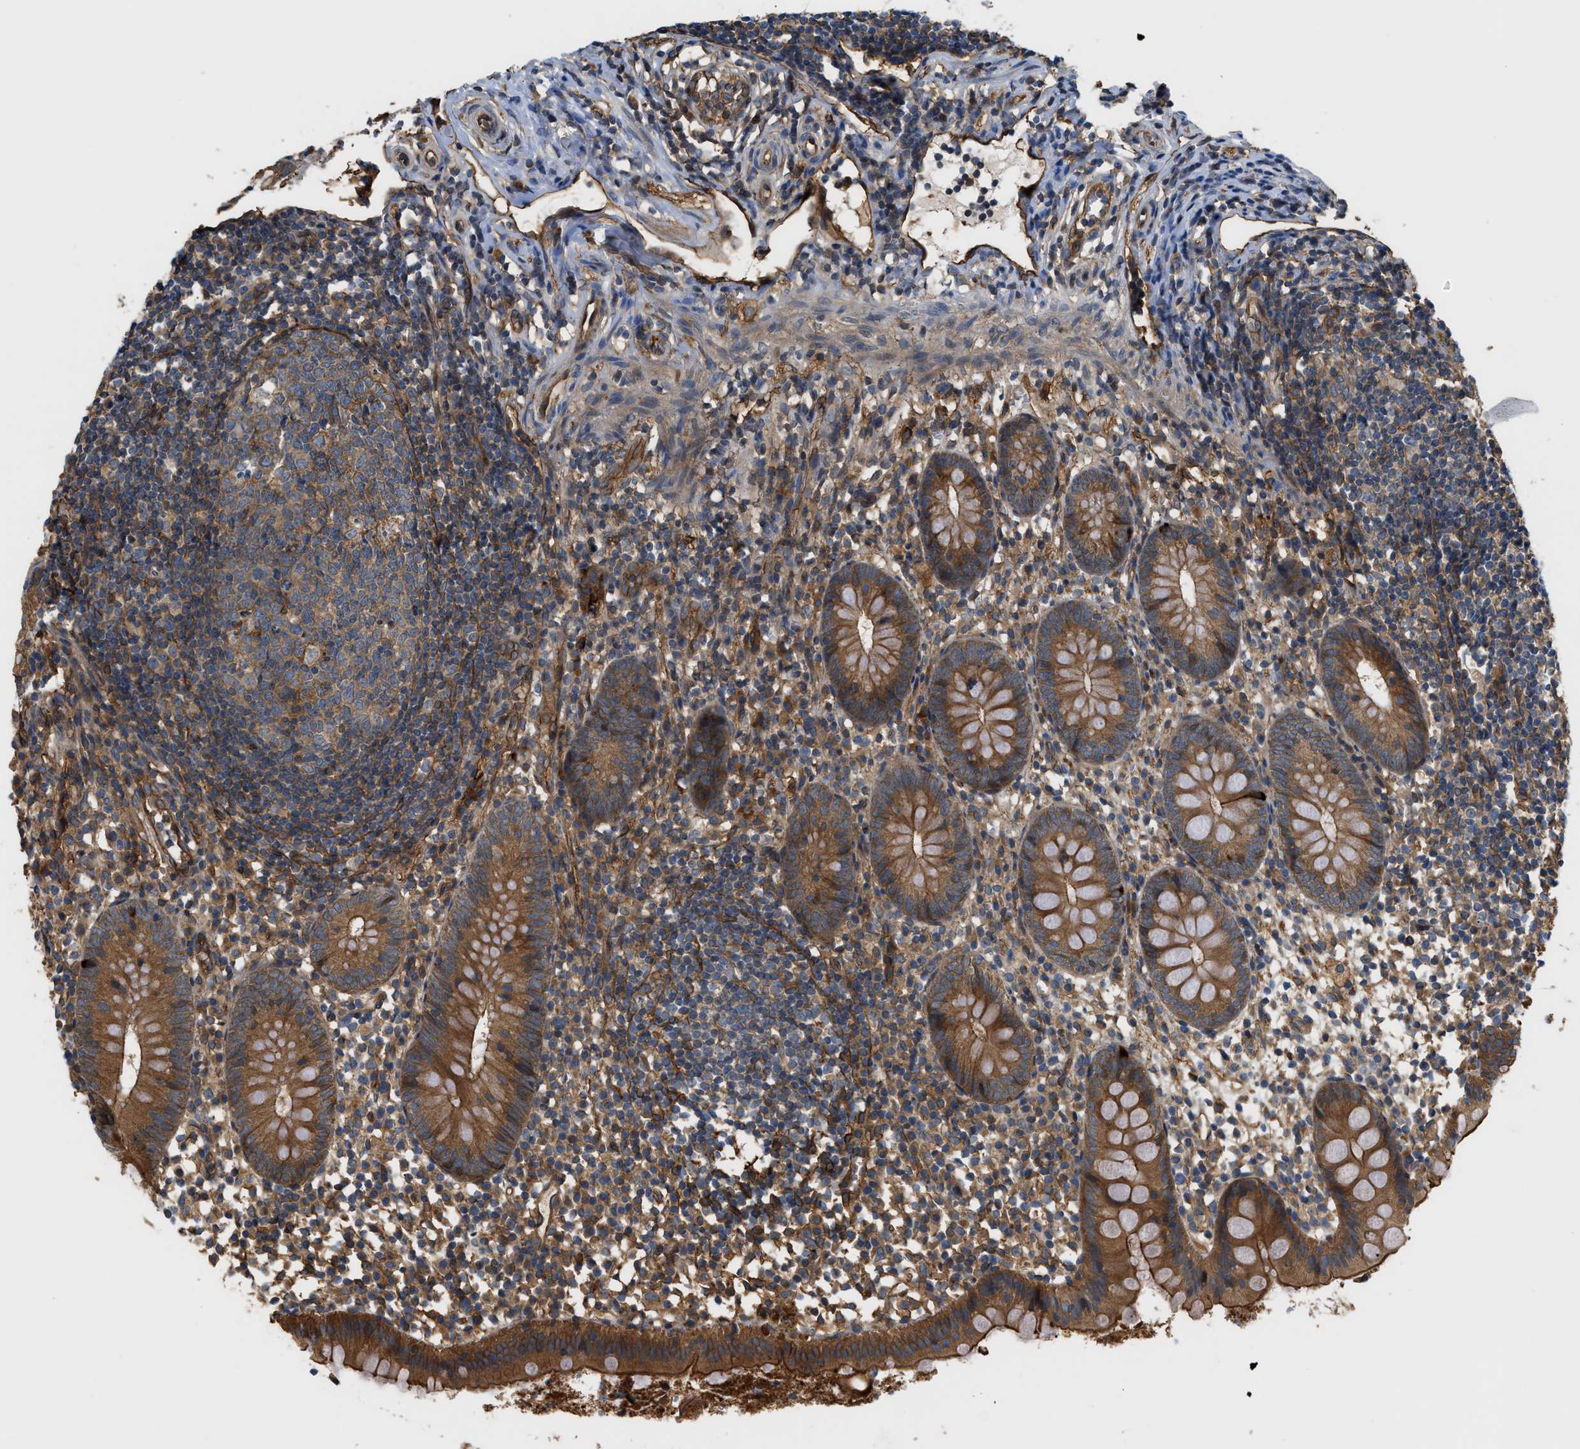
{"staining": {"intensity": "strong", "quantity": ">75%", "location": "cytoplasmic/membranous"}, "tissue": "appendix", "cell_type": "Glandular cells", "image_type": "normal", "snomed": [{"axis": "morphology", "description": "Normal tissue, NOS"}, {"axis": "topography", "description": "Appendix"}], "caption": "Glandular cells reveal high levels of strong cytoplasmic/membranous expression in about >75% of cells in benign human appendix. The staining was performed using DAB to visualize the protein expression in brown, while the nuclei were stained in blue with hematoxylin (Magnification: 20x).", "gene": "DDHD2", "patient": {"sex": "female", "age": 20}}